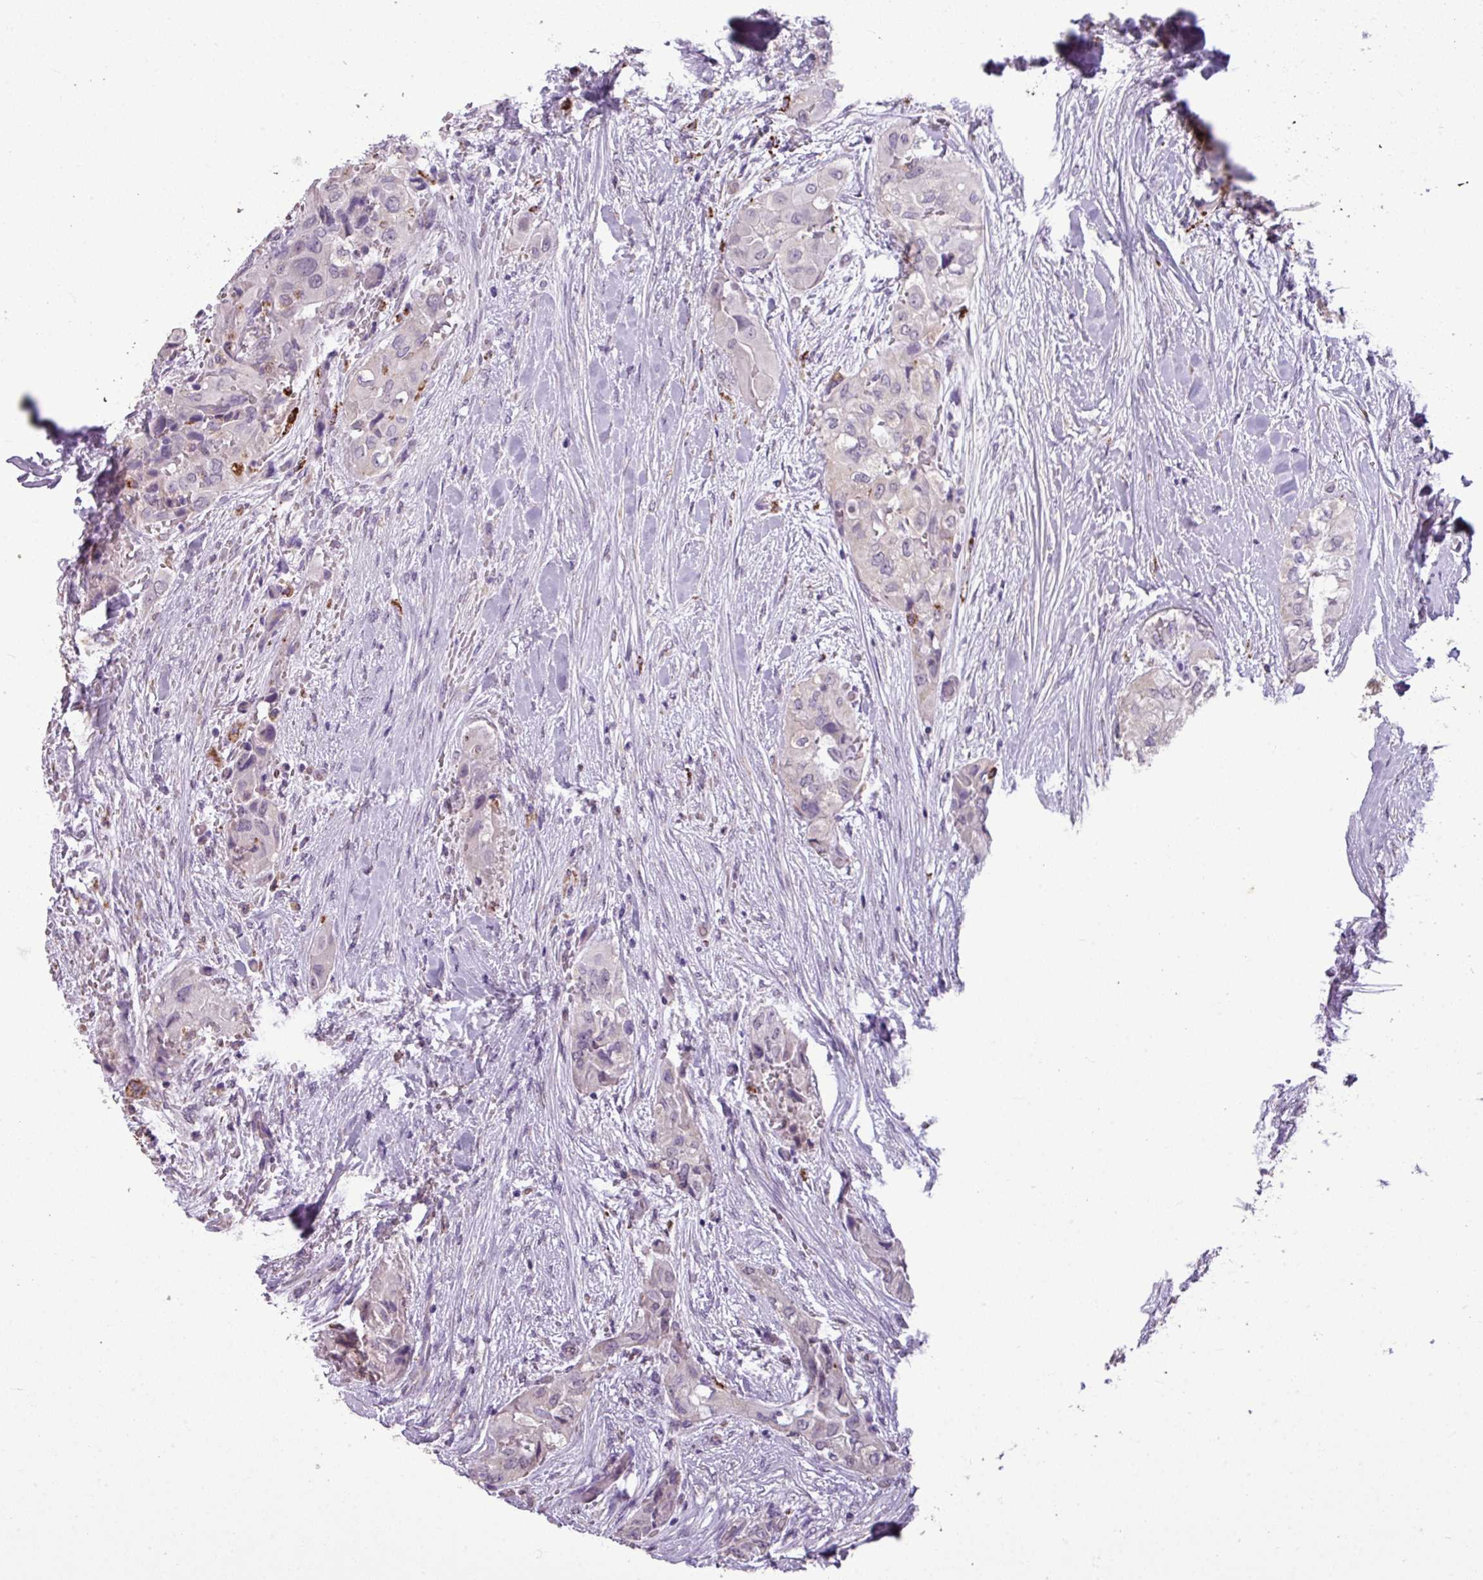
{"staining": {"intensity": "negative", "quantity": "none", "location": "none"}, "tissue": "thyroid cancer", "cell_type": "Tumor cells", "image_type": "cancer", "snomed": [{"axis": "morphology", "description": "Papillary adenocarcinoma, NOS"}, {"axis": "topography", "description": "Thyroid gland"}], "caption": "Tumor cells show no significant protein positivity in thyroid cancer.", "gene": "ALDH2", "patient": {"sex": "female", "age": 59}}